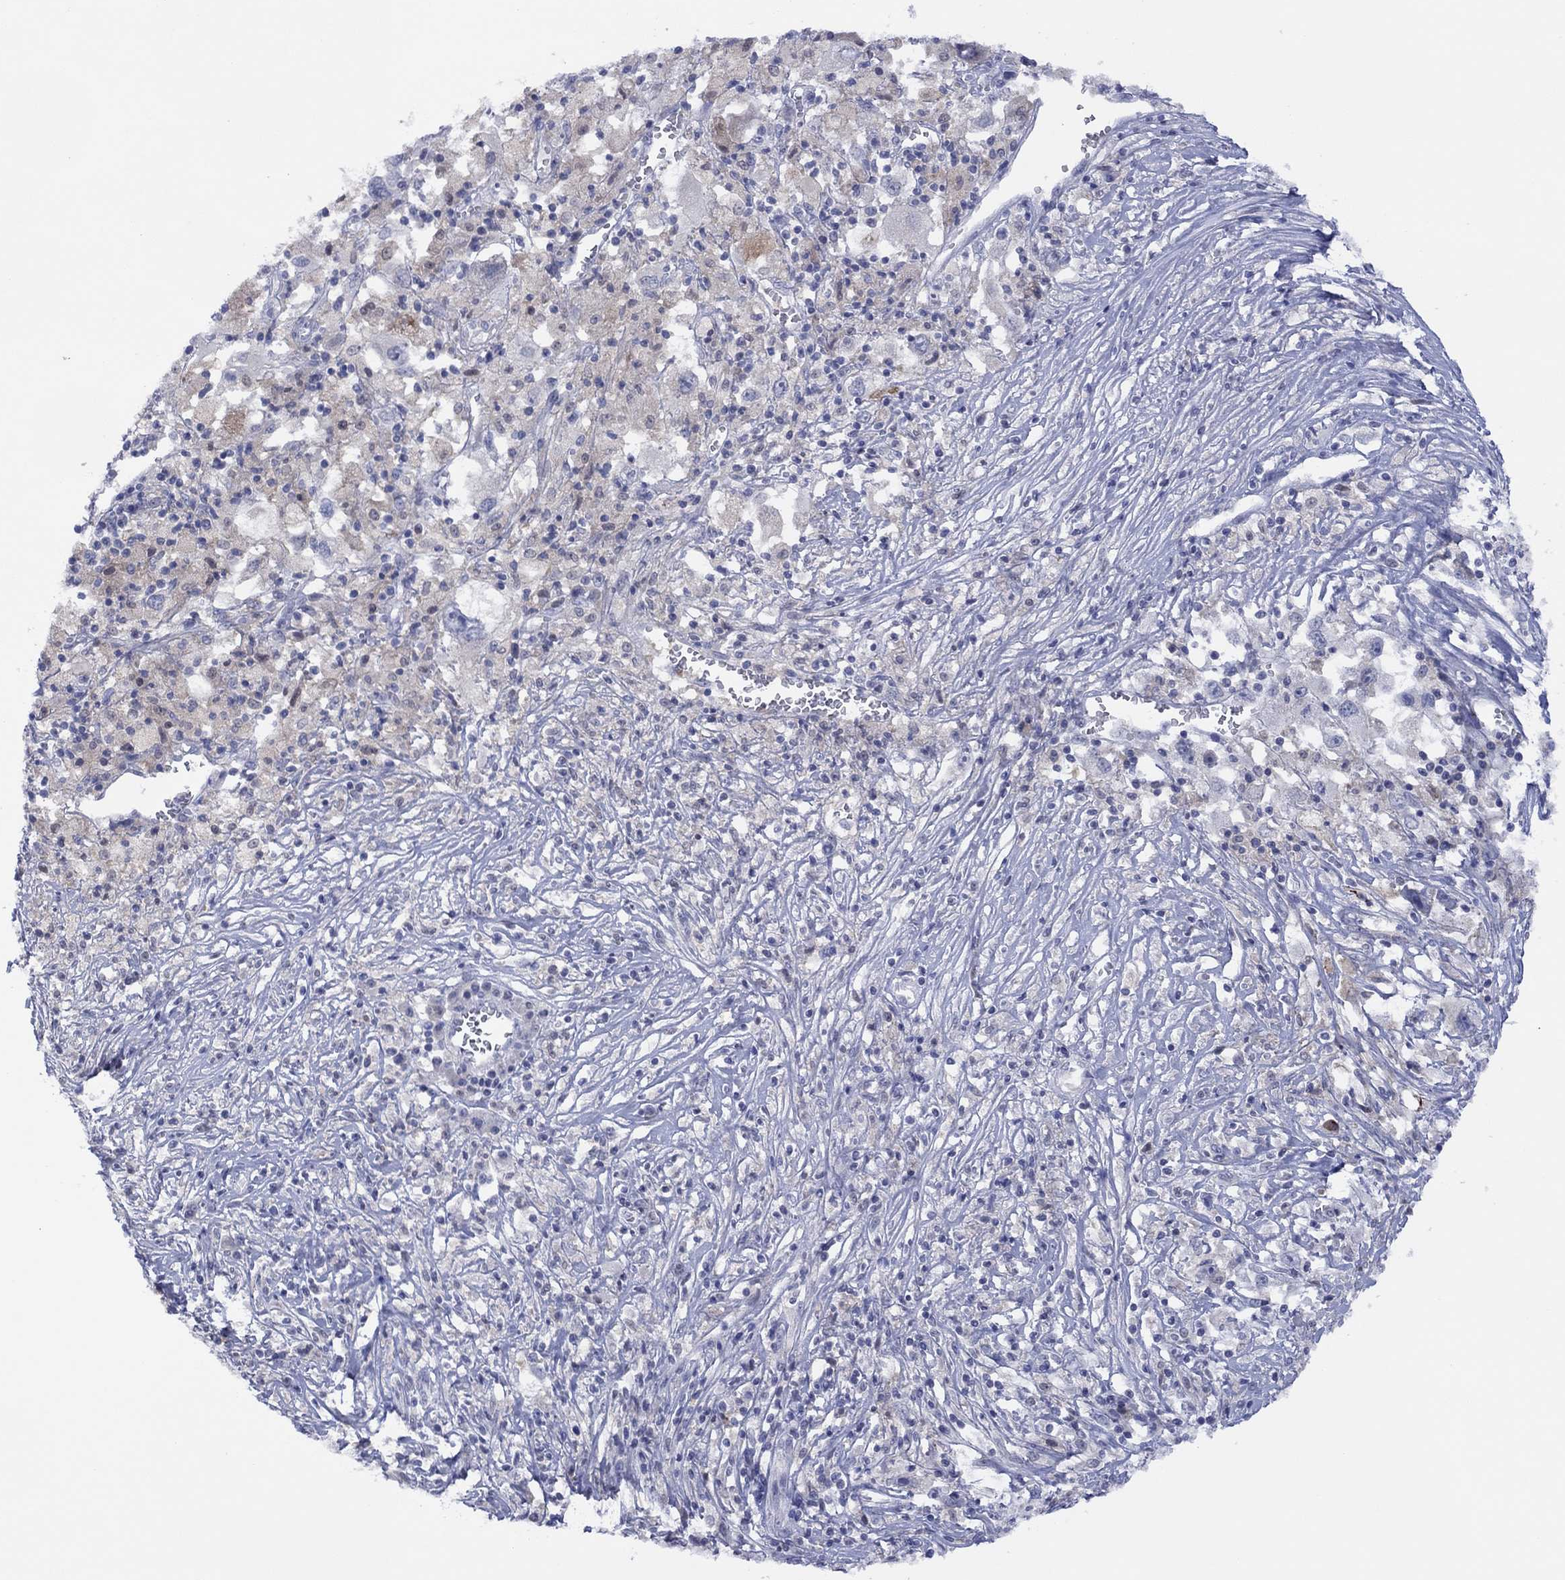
{"staining": {"intensity": "weak", "quantity": "25%-75%", "location": "cytoplasmic/membranous"}, "tissue": "melanoma", "cell_type": "Tumor cells", "image_type": "cancer", "snomed": [{"axis": "morphology", "description": "Malignant melanoma, Metastatic site"}, {"axis": "topography", "description": "Soft tissue"}], "caption": "An immunohistochemistry photomicrograph of tumor tissue is shown. Protein staining in brown labels weak cytoplasmic/membranous positivity in melanoma within tumor cells. (Stains: DAB (3,3'-diaminobenzidine) in brown, nuclei in blue, Microscopy: brightfield microscopy at high magnification).", "gene": "CYP2B6", "patient": {"sex": "male", "age": 50}}